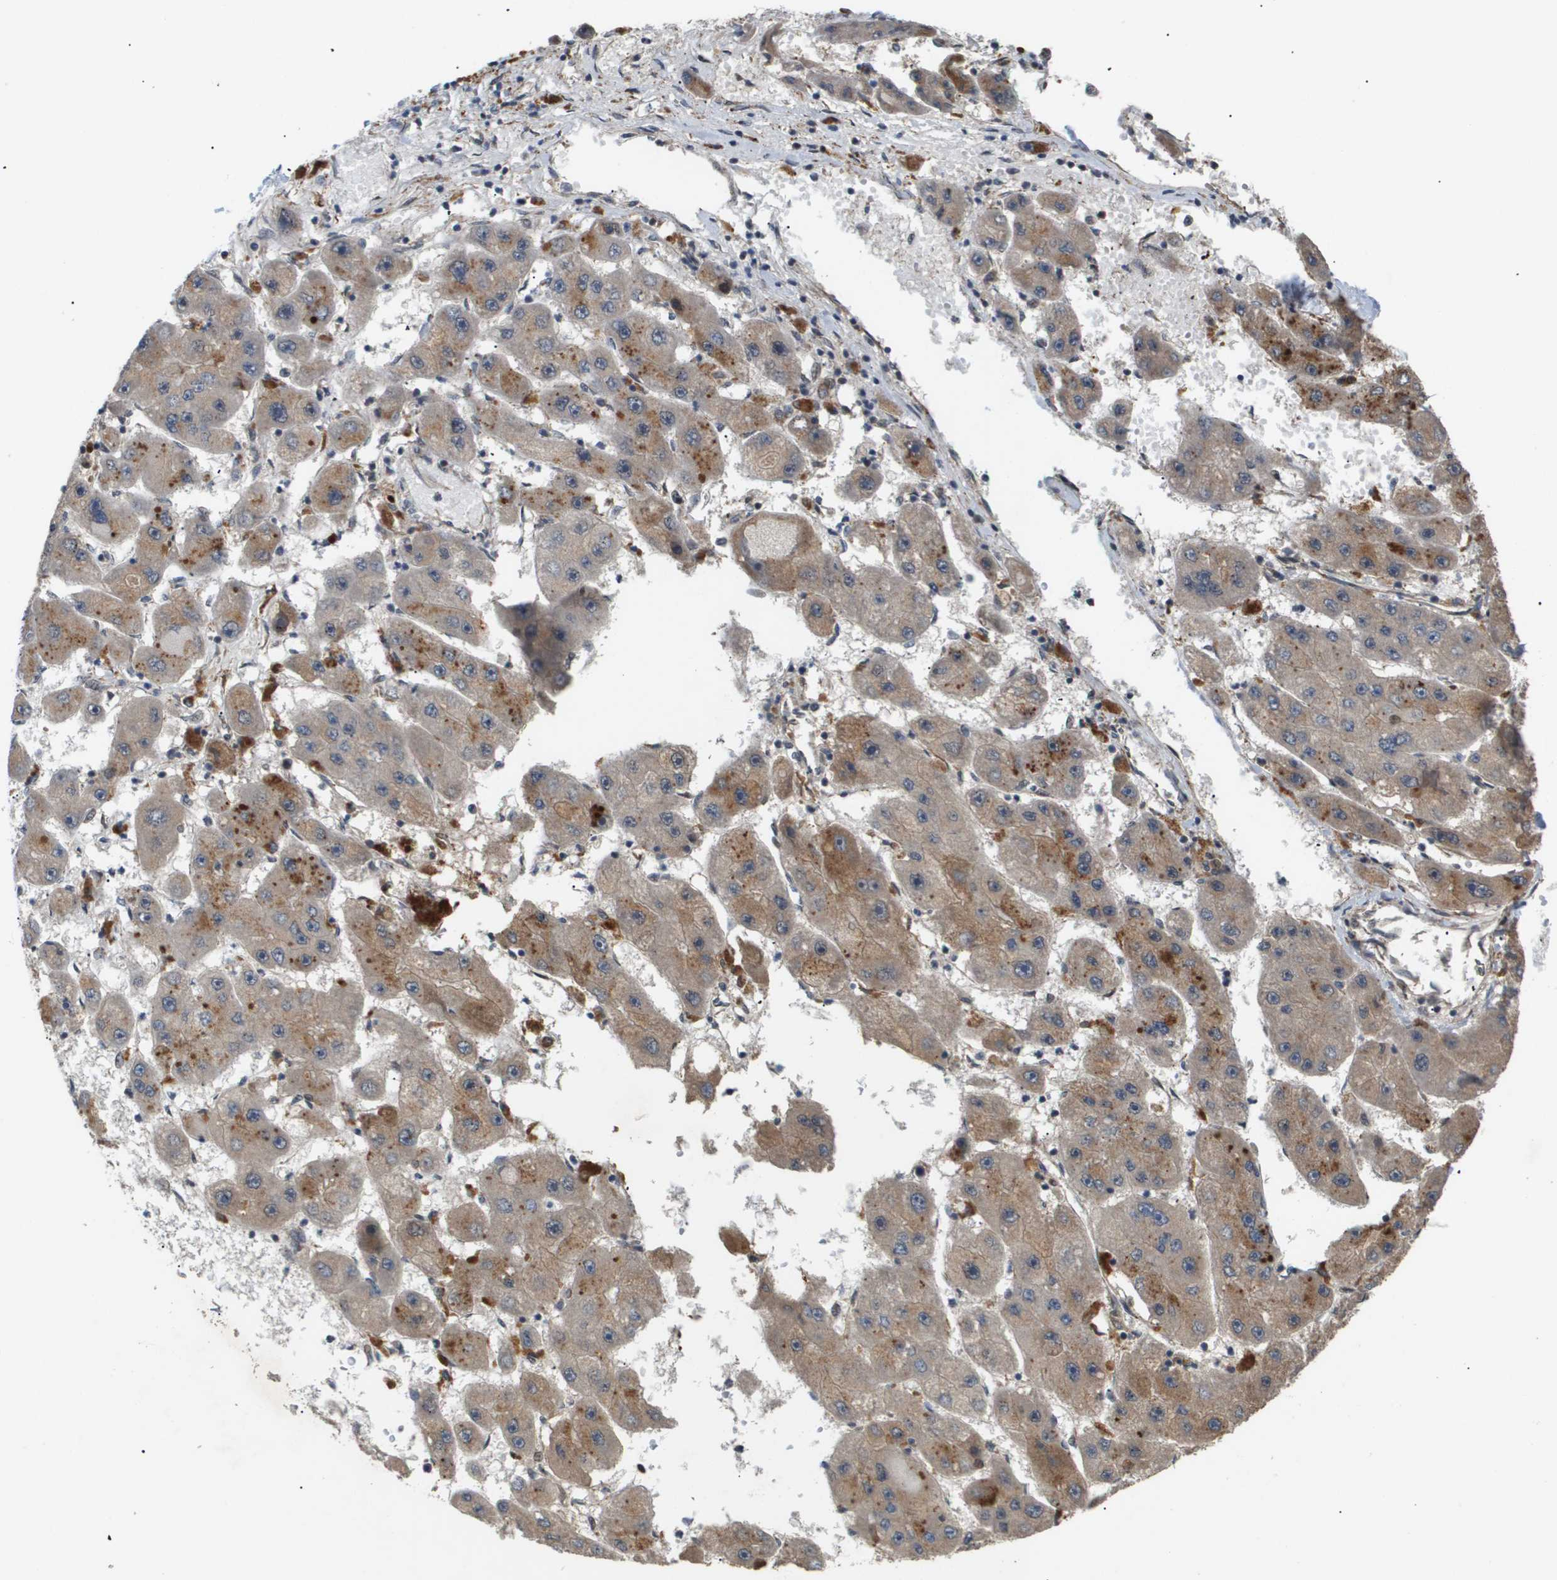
{"staining": {"intensity": "moderate", "quantity": "25%-75%", "location": "cytoplasmic/membranous"}, "tissue": "liver cancer", "cell_type": "Tumor cells", "image_type": "cancer", "snomed": [{"axis": "morphology", "description": "Carcinoma, Hepatocellular, NOS"}, {"axis": "topography", "description": "Liver"}], "caption": "Tumor cells display medium levels of moderate cytoplasmic/membranous expression in approximately 25%-75% of cells in human liver cancer (hepatocellular carcinoma).", "gene": "PDGFB", "patient": {"sex": "female", "age": 61}}